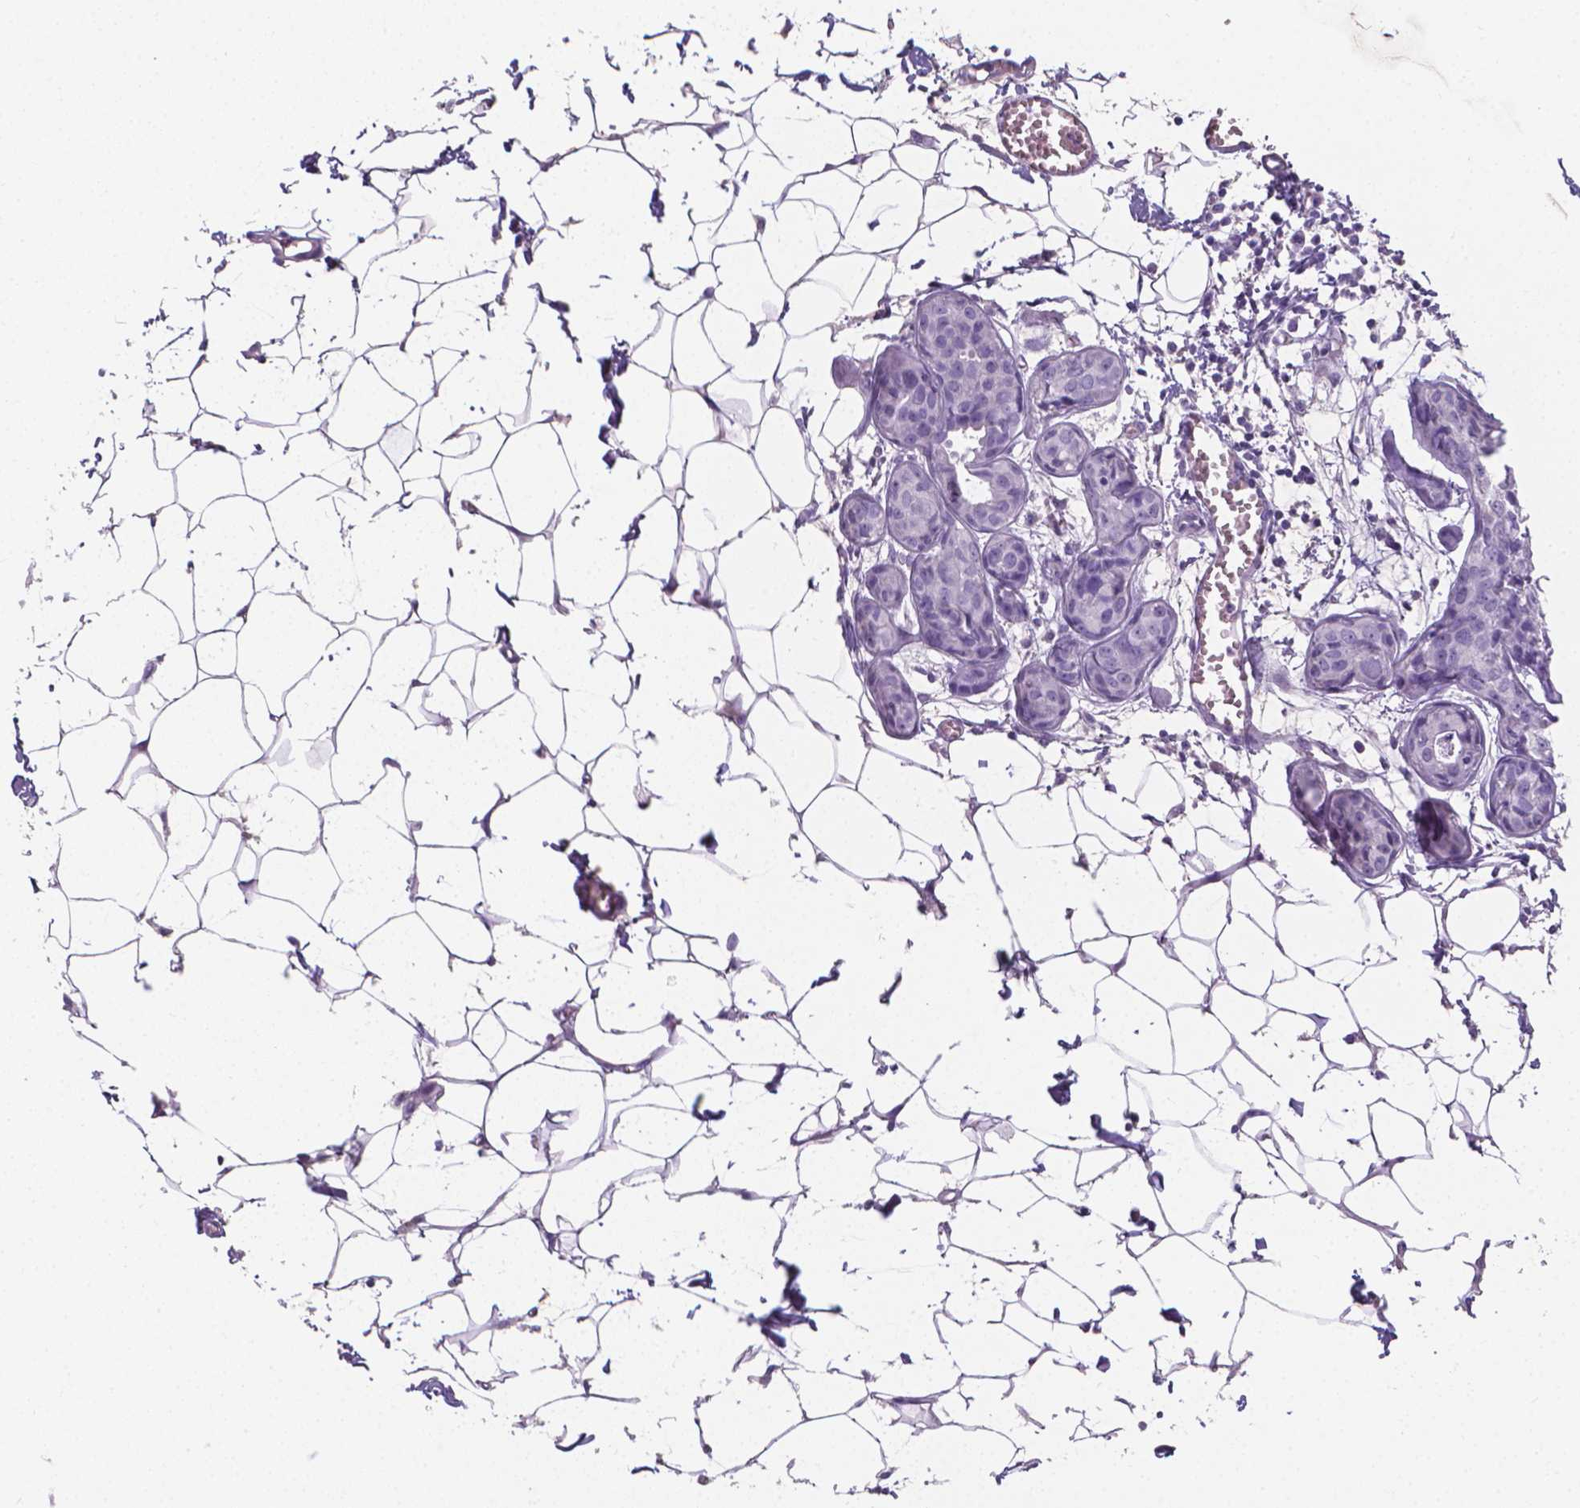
{"staining": {"intensity": "negative", "quantity": "none", "location": "none"}, "tissue": "breast cancer", "cell_type": "Tumor cells", "image_type": "cancer", "snomed": [{"axis": "morphology", "description": "Duct carcinoma"}, {"axis": "topography", "description": "Breast"}], "caption": "A histopathology image of breast cancer (invasive ductal carcinoma) stained for a protein shows no brown staining in tumor cells.", "gene": "XPNPEP2", "patient": {"sex": "female", "age": 38}}